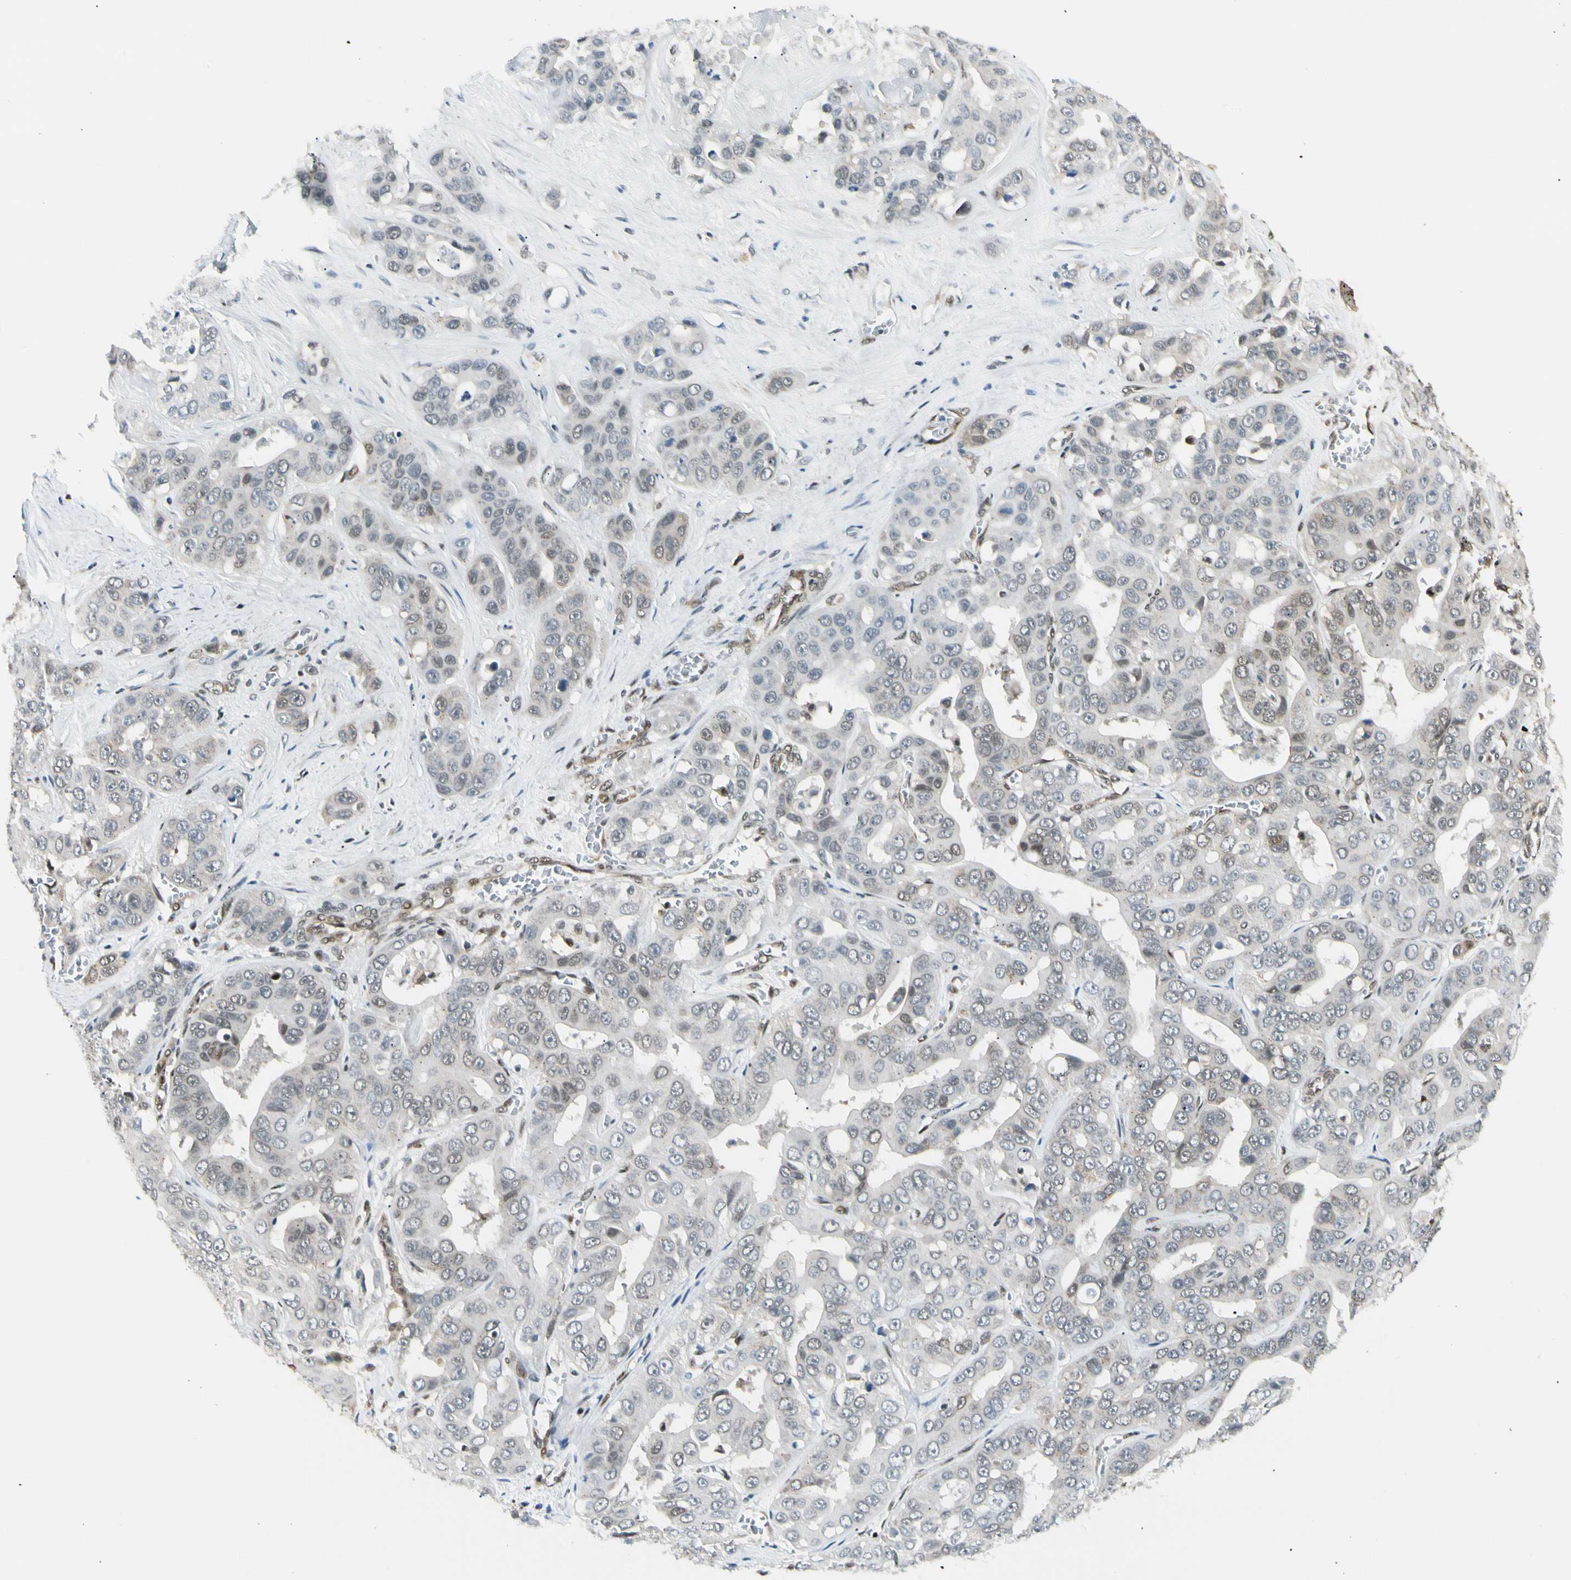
{"staining": {"intensity": "moderate", "quantity": "25%-75%", "location": "cytoplasmic/membranous,nuclear"}, "tissue": "liver cancer", "cell_type": "Tumor cells", "image_type": "cancer", "snomed": [{"axis": "morphology", "description": "Cholangiocarcinoma"}, {"axis": "topography", "description": "Liver"}], "caption": "The micrograph reveals staining of liver cholangiocarcinoma, revealing moderate cytoplasmic/membranous and nuclear protein staining (brown color) within tumor cells. (brown staining indicates protein expression, while blue staining denotes nuclei).", "gene": "FUS", "patient": {"sex": "female", "age": 52}}